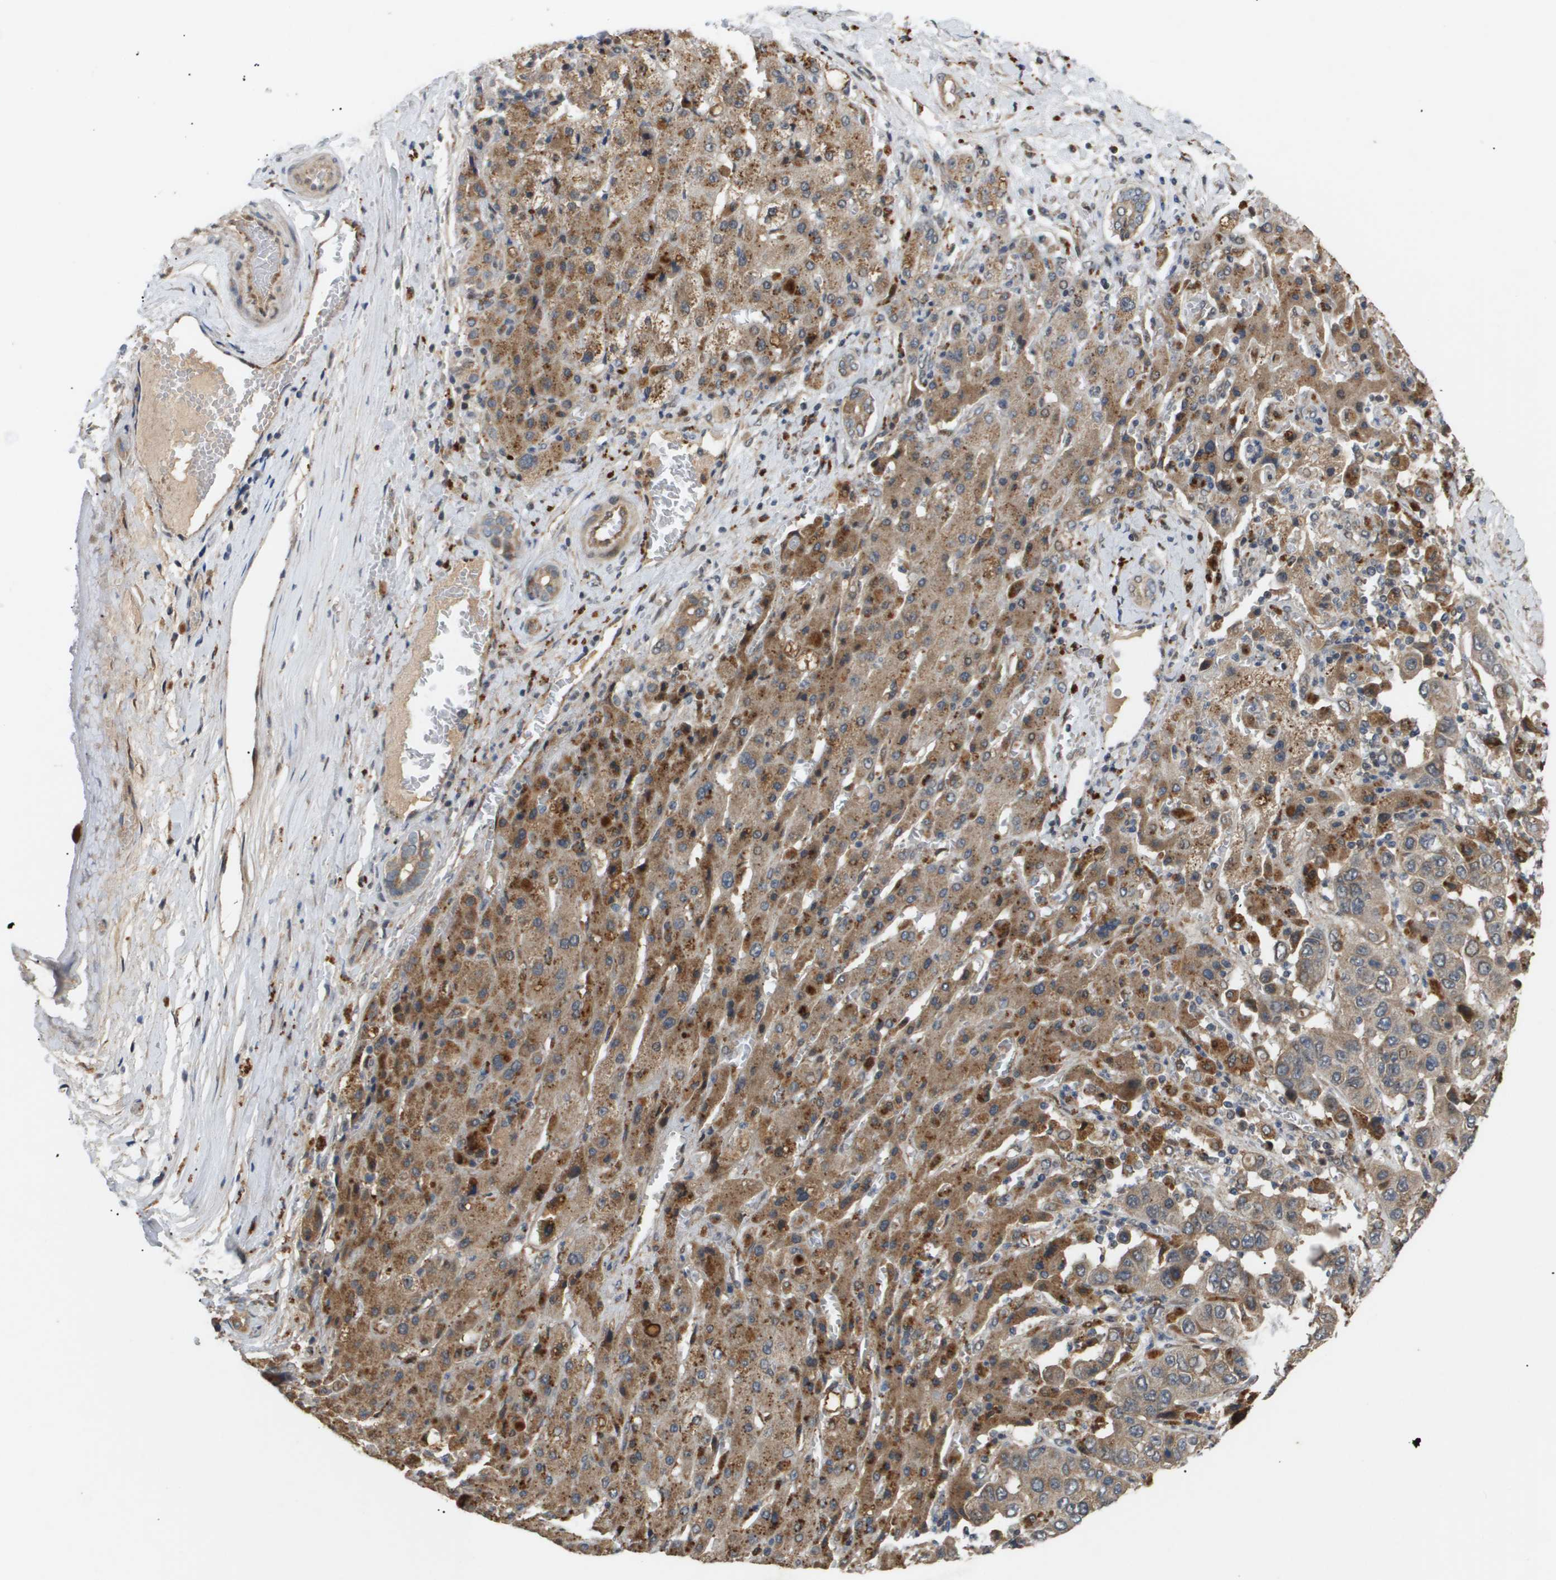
{"staining": {"intensity": "weak", "quantity": ">75%", "location": "cytoplasmic/membranous"}, "tissue": "liver cancer", "cell_type": "Tumor cells", "image_type": "cancer", "snomed": [{"axis": "morphology", "description": "Cholangiocarcinoma"}, {"axis": "topography", "description": "Liver"}], "caption": "Immunohistochemical staining of human liver cholangiocarcinoma demonstrates weak cytoplasmic/membranous protein positivity in about >75% of tumor cells.", "gene": "PDGFB", "patient": {"sex": "female", "age": 52}}